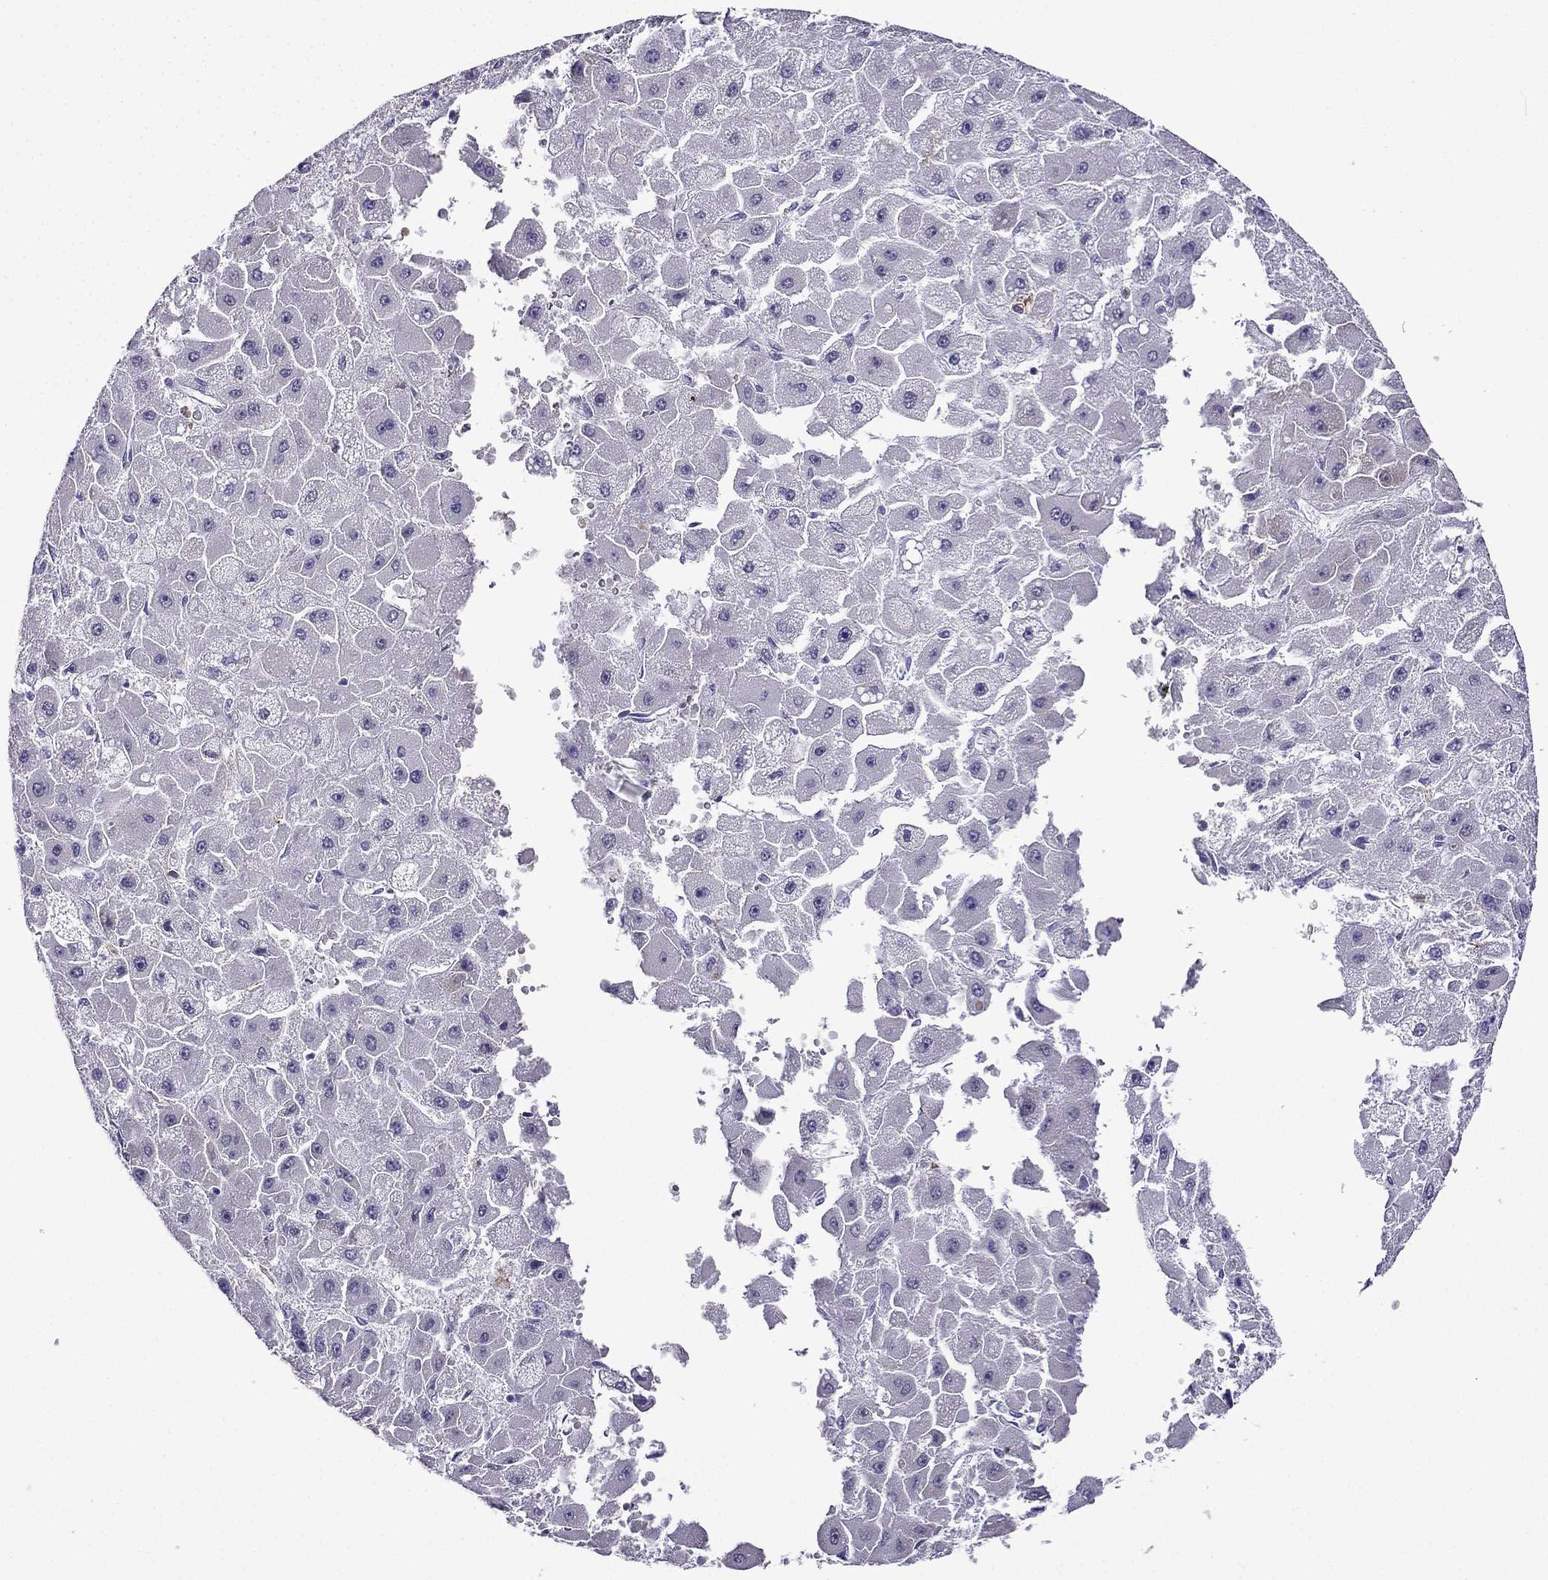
{"staining": {"intensity": "negative", "quantity": "none", "location": "none"}, "tissue": "liver cancer", "cell_type": "Tumor cells", "image_type": "cancer", "snomed": [{"axis": "morphology", "description": "Carcinoma, Hepatocellular, NOS"}, {"axis": "topography", "description": "Liver"}], "caption": "Human liver hepatocellular carcinoma stained for a protein using immunohistochemistry (IHC) exhibits no positivity in tumor cells.", "gene": "TSSK4", "patient": {"sex": "female", "age": 25}}